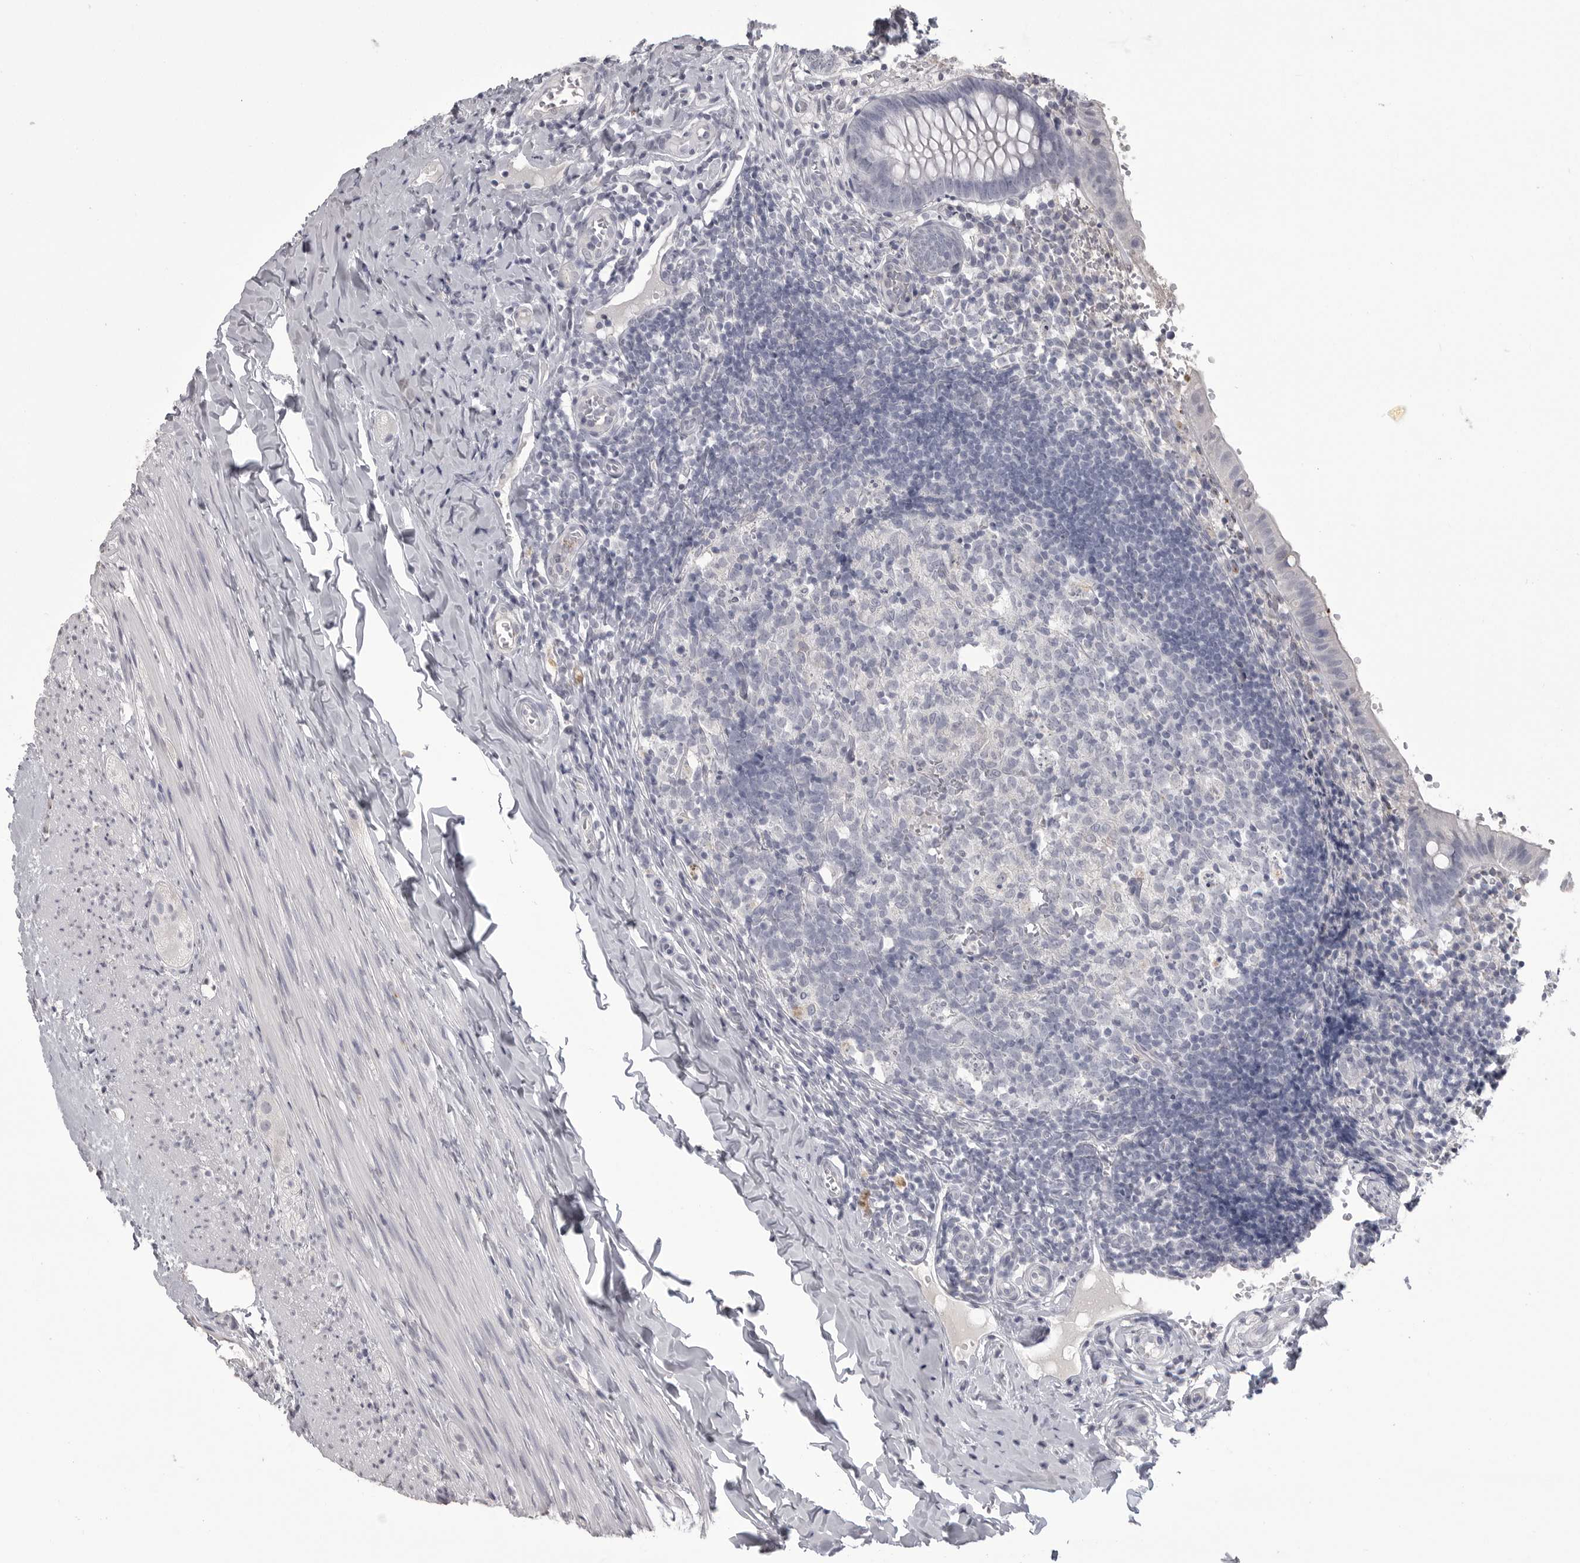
{"staining": {"intensity": "negative", "quantity": "none", "location": "none"}, "tissue": "appendix", "cell_type": "Glandular cells", "image_type": "normal", "snomed": [{"axis": "morphology", "description": "Normal tissue, NOS"}, {"axis": "topography", "description": "Appendix"}], "caption": "An immunohistochemistry (IHC) image of unremarkable appendix is shown. There is no staining in glandular cells of appendix.", "gene": "TIMP1", "patient": {"sex": "male", "age": 8}}